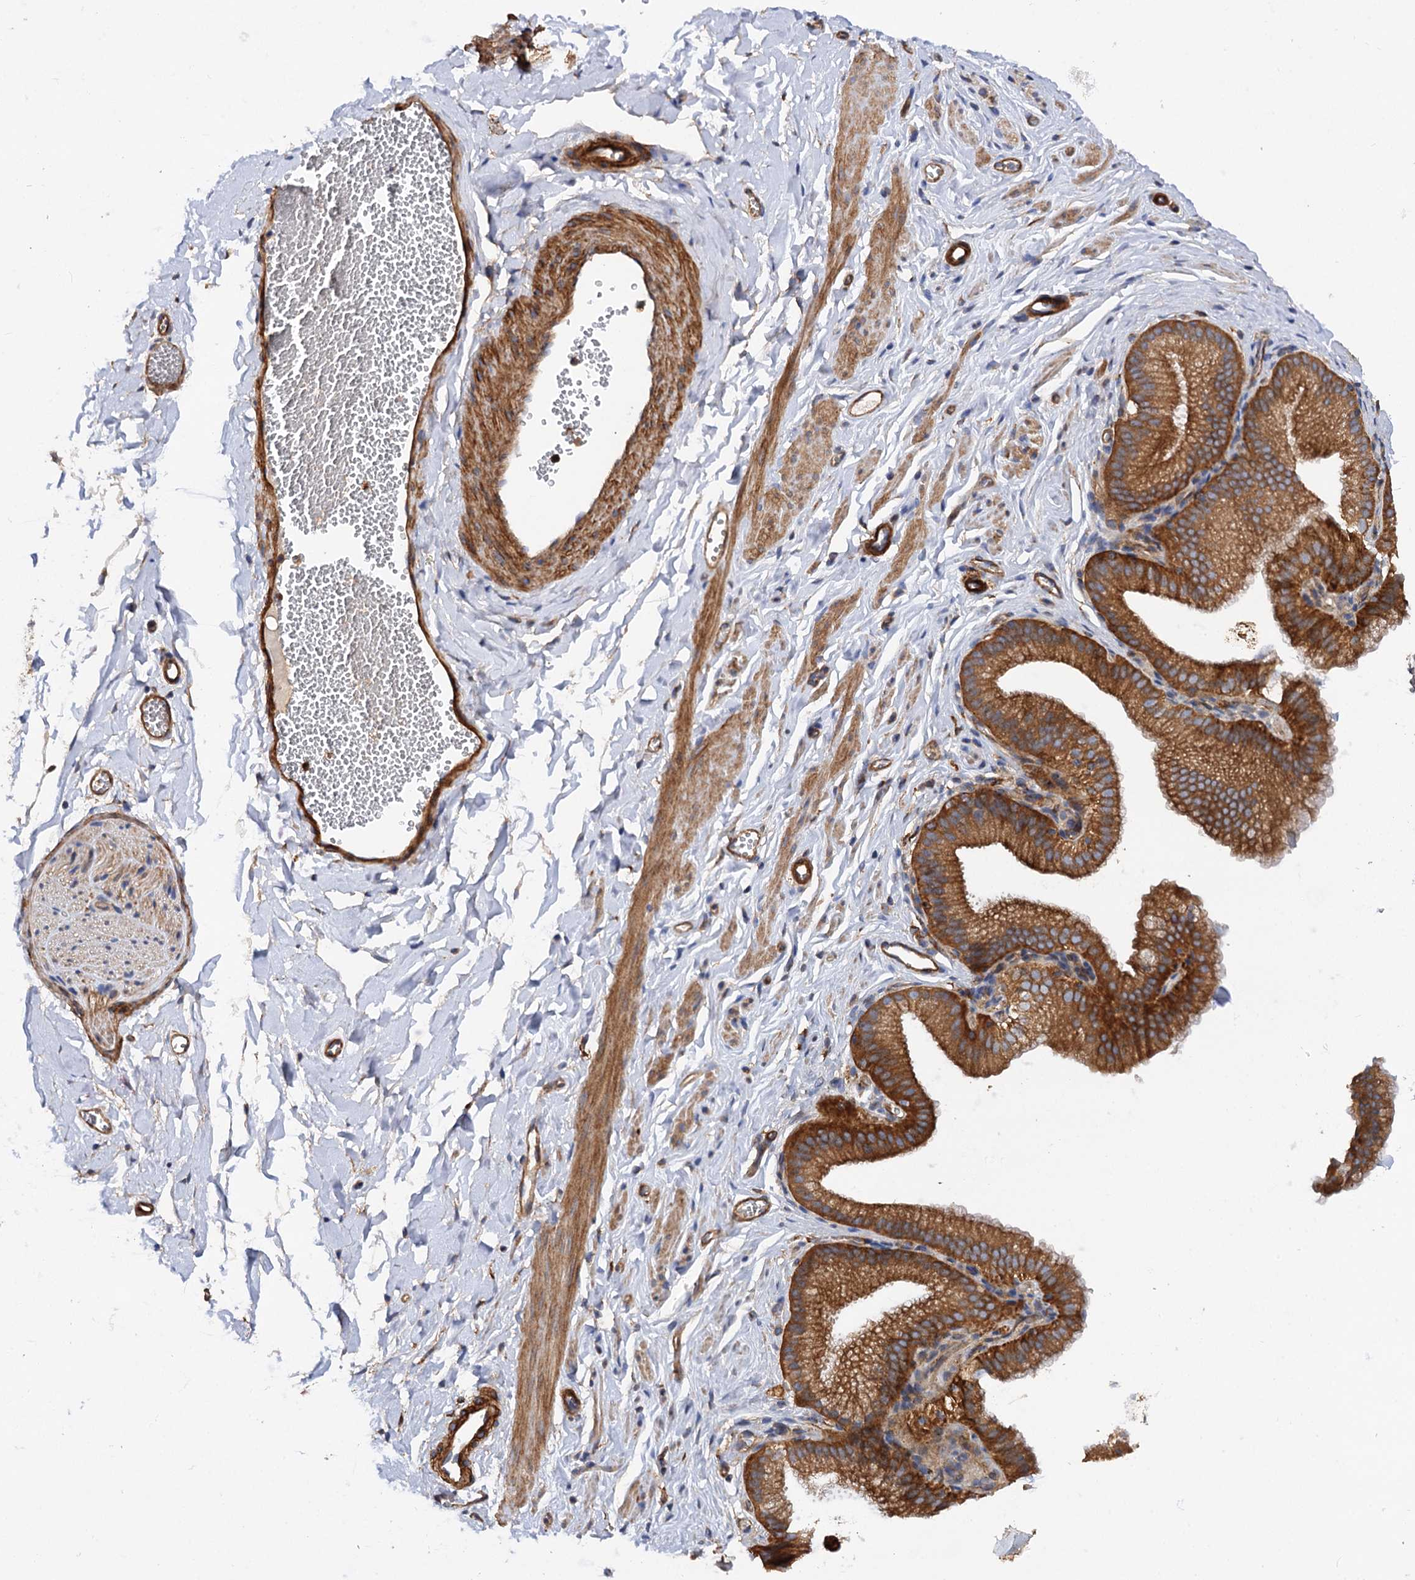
{"staining": {"intensity": "weak", "quantity": ">75%", "location": "cytoplasmic/membranous"}, "tissue": "adipose tissue", "cell_type": "Adipocytes", "image_type": "normal", "snomed": [{"axis": "morphology", "description": "Normal tissue, NOS"}, {"axis": "topography", "description": "Gallbladder"}, {"axis": "topography", "description": "Peripheral nerve tissue"}], "caption": "IHC of normal human adipose tissue exhibits low levels of weak cytoplasmic/membranous staining in about >75% of adipocytes.", "gene": "CSAD", "patient": {"sex": "male", "age": 38}}